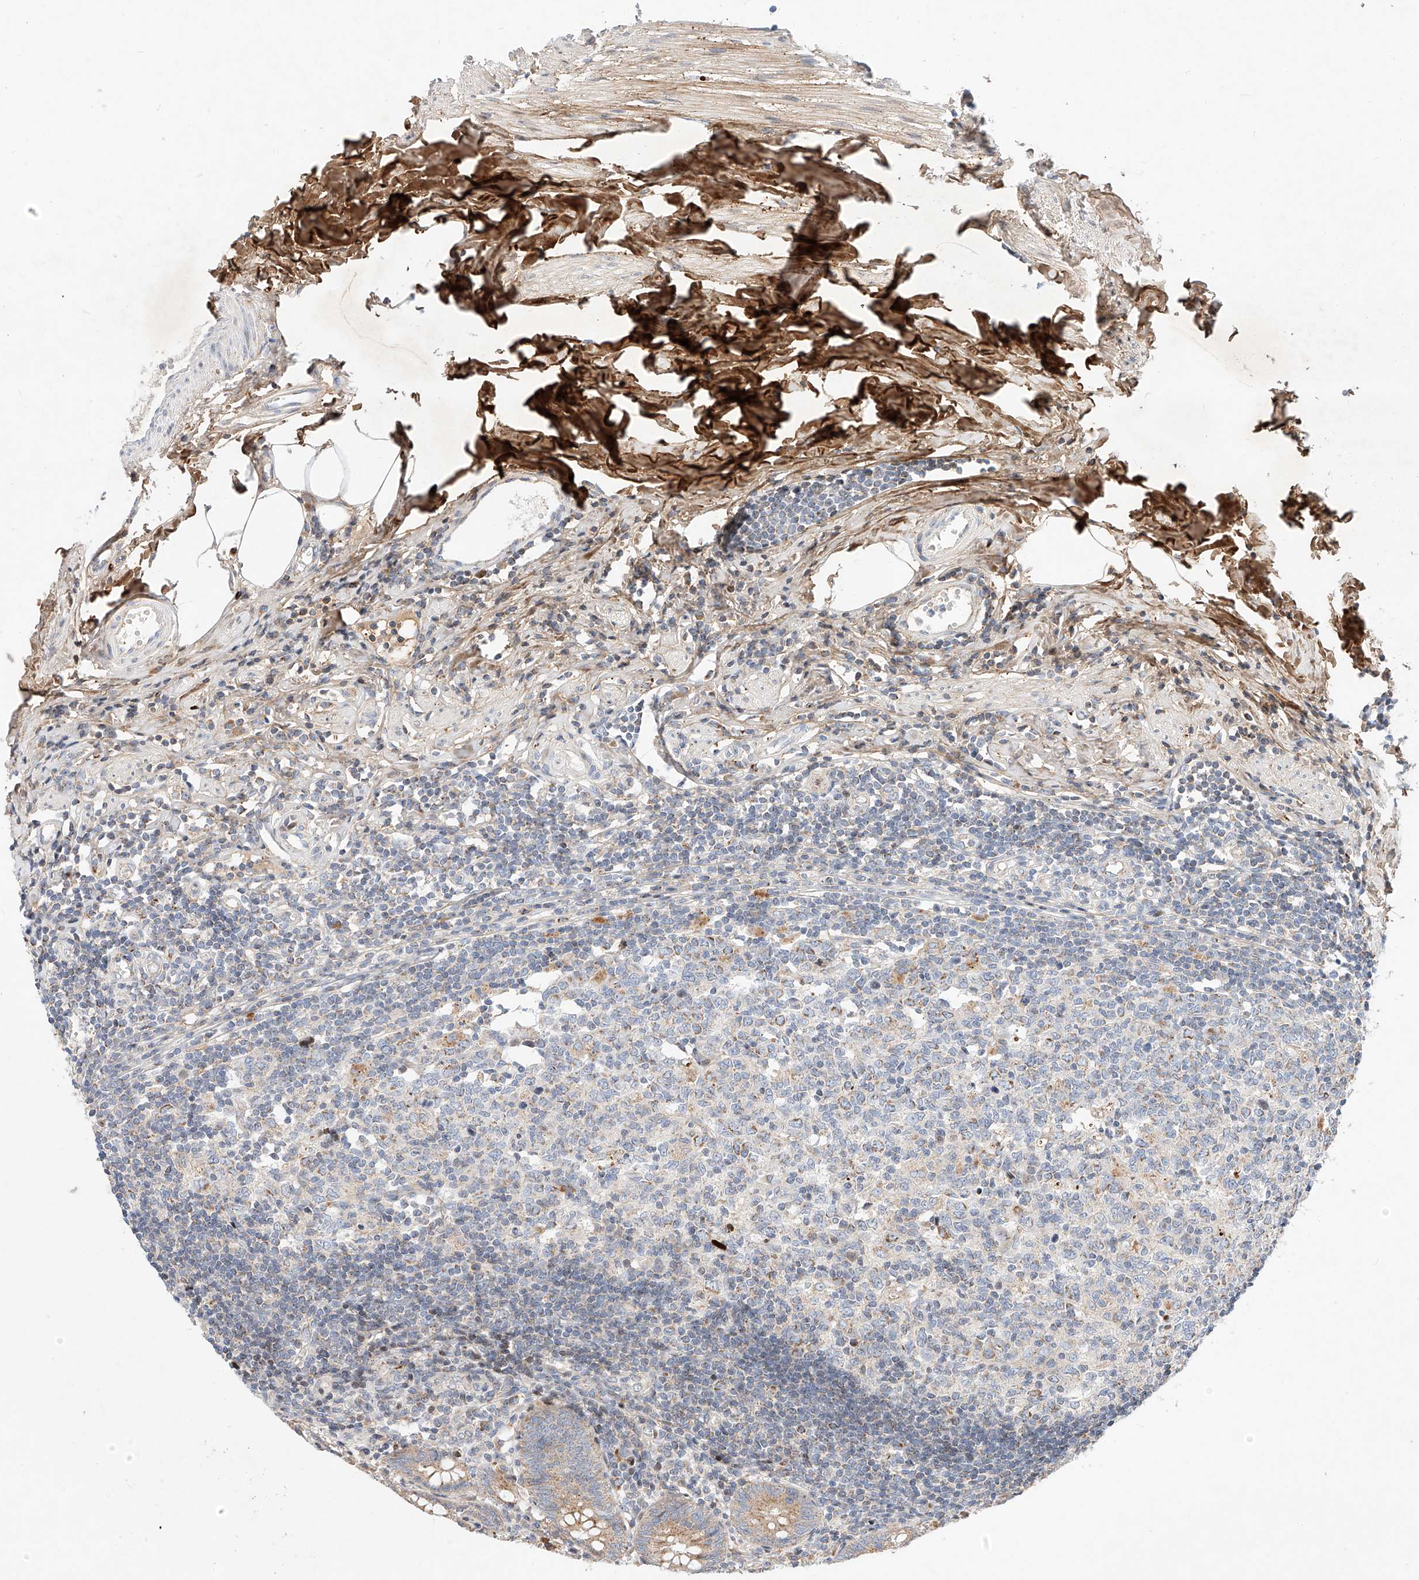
{"staining": {"intensity": "moderate", "quantity": ">75%", "location": "cytoplasmic/membranous"}, "tissue": "appendix", "cell_type": "Glandular cells", "image_type": "normal", "snomed": [{"axis": "morphology", "description": "Normal tissue, NOS"}, {"axis": "topography", "description": "Appendix"}], "caption": "Approximately >75% of glandular cells in benign appendix reveal moderate cytoplasmic/membranous protein staining as visualized by brown immunohistochemical staining.", "gene": "OSGEPL1", "patient": {"sex": "female", "age": 54}}